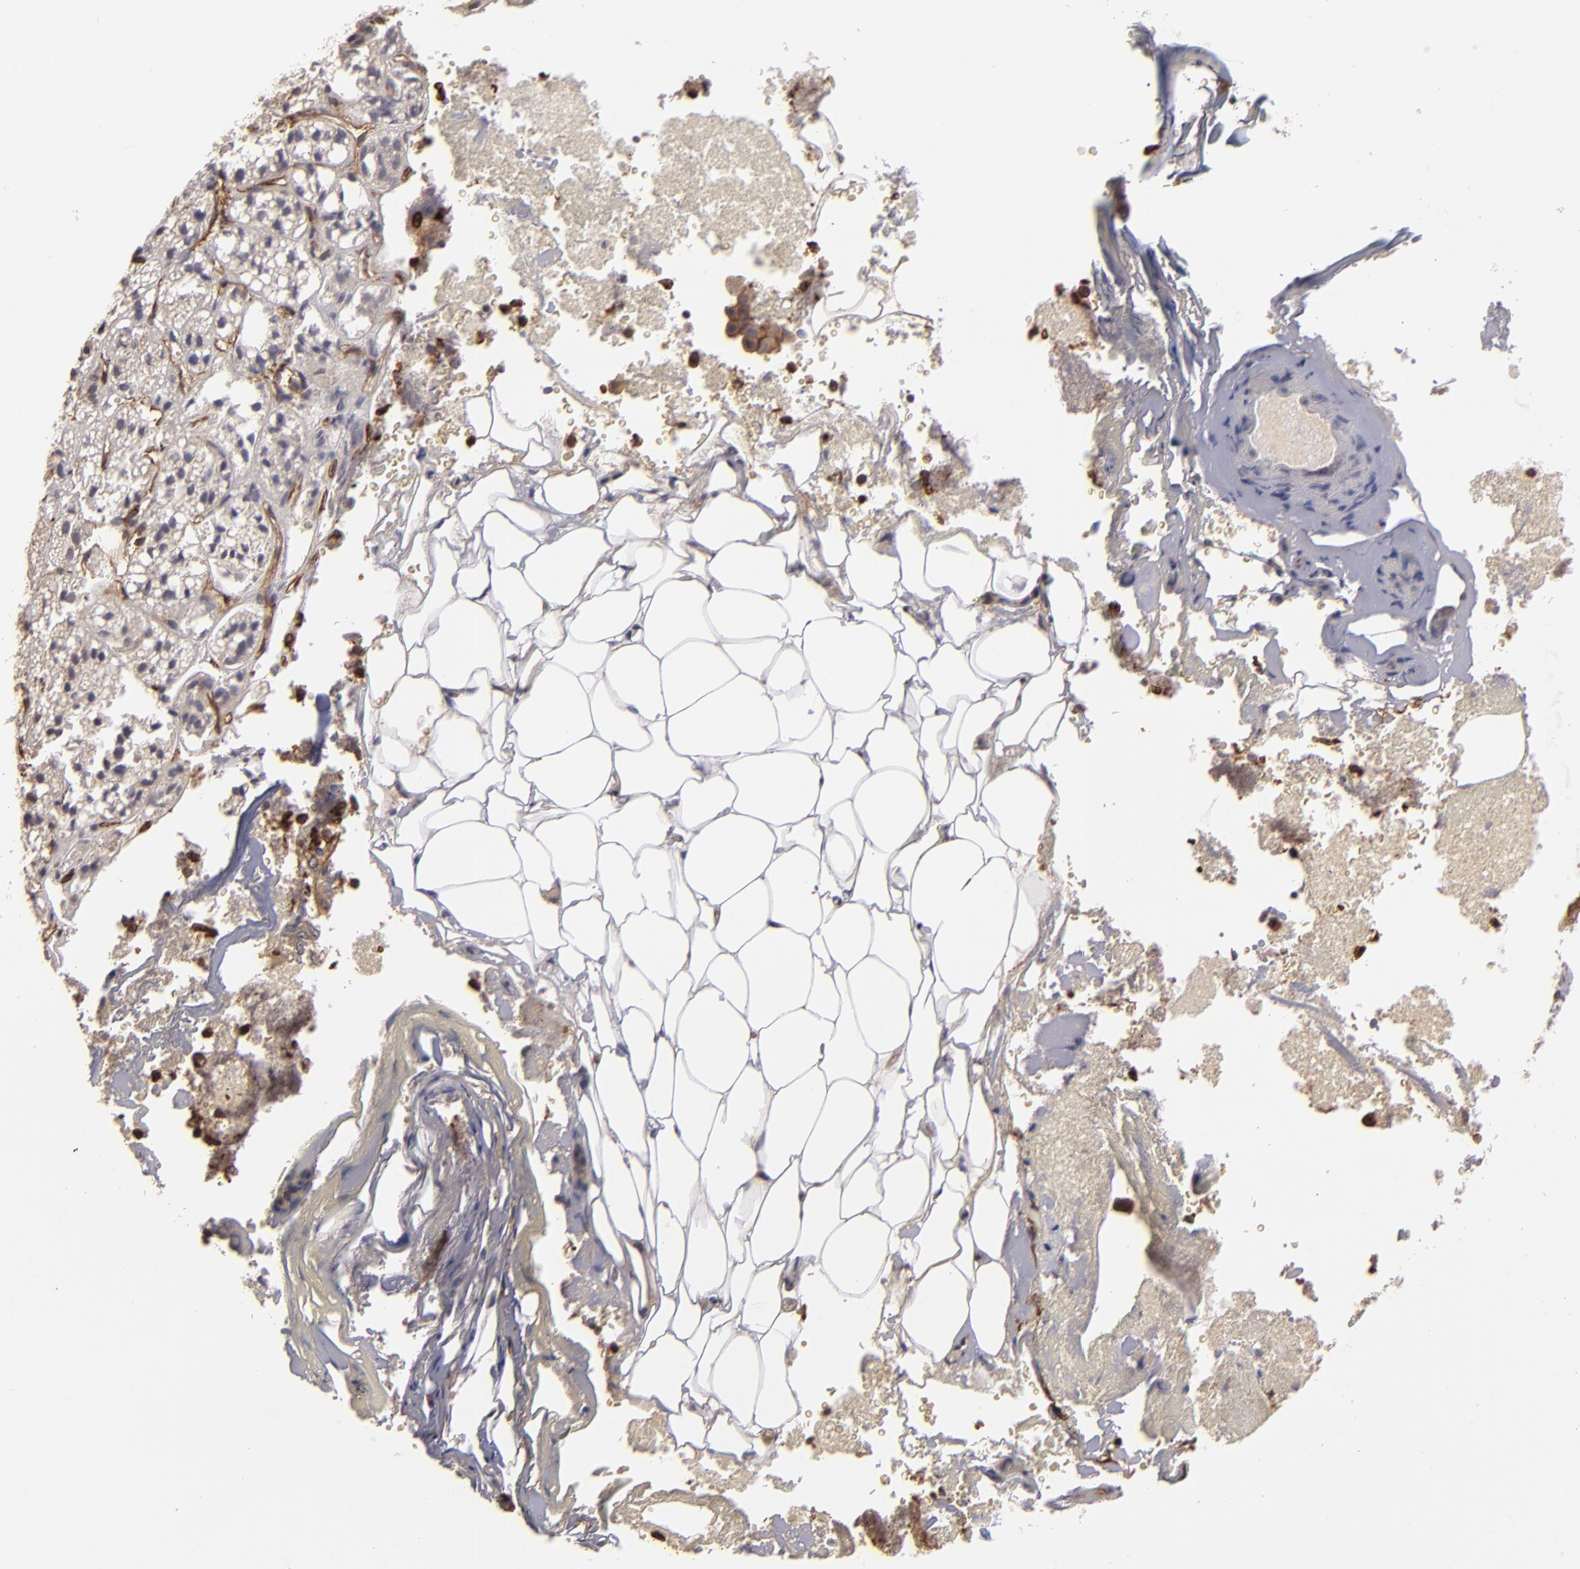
{"staining": {"intensity": "negative", "quantity": "none", "location": "none"}, "tissue": "adrenal gland", "cell_type": "Glandular cells", "image_type": "normal", "snomed": [{"axis": "morphology", "description": "Normal tissue, NOS"}, {"axis": "topography", "description": "Adrenal gland"}], "caption": "This is an immunohistochemistry (IHC) micrograph of normal adrenal gland. There is no expression in glandular cells.", "gene": "DYSF", "patient": {"sex": "female", "age": 71}}